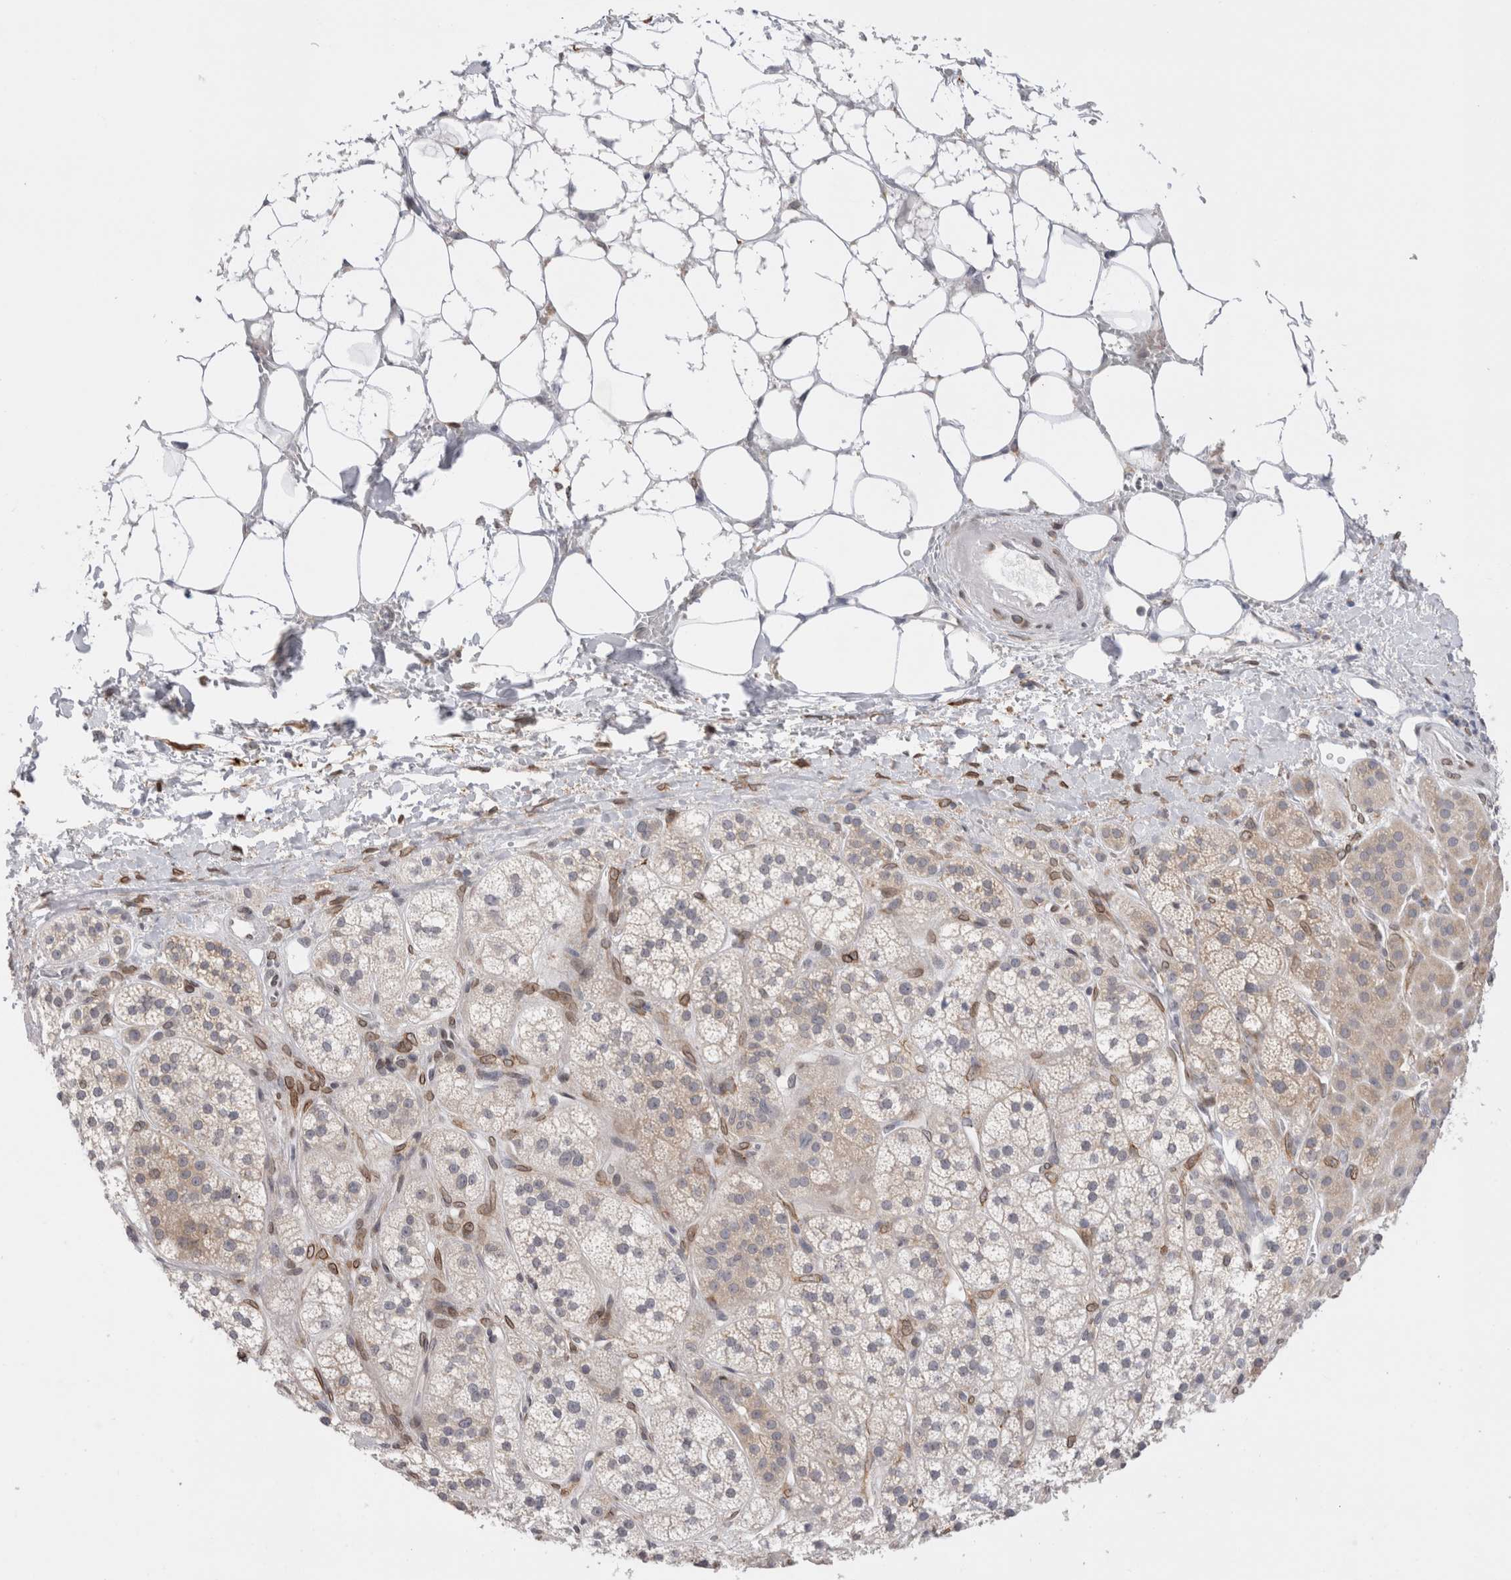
{"staining": {"intensity": "weak", "quantity": "<25%", "location": "cytoplasmic/membranous"}, "tissue": "adrenal gland", "cell_type": "Glandular cells", "image_type": "normal", "snomed": [{"axis": "morphology", "description": "Normal tissue, NOS"}, {"axis": "topography", "description": "Adrenal gland"}], "caption": "IHC histopathology image of benign adrenal gland: adrenal gland stained with DAB (3,3'-diaminobenzidine) displays no significant protein staining in glandular cells.", "gene": "VCPIP1", "patient": {"sex": "male", "age": 56}}